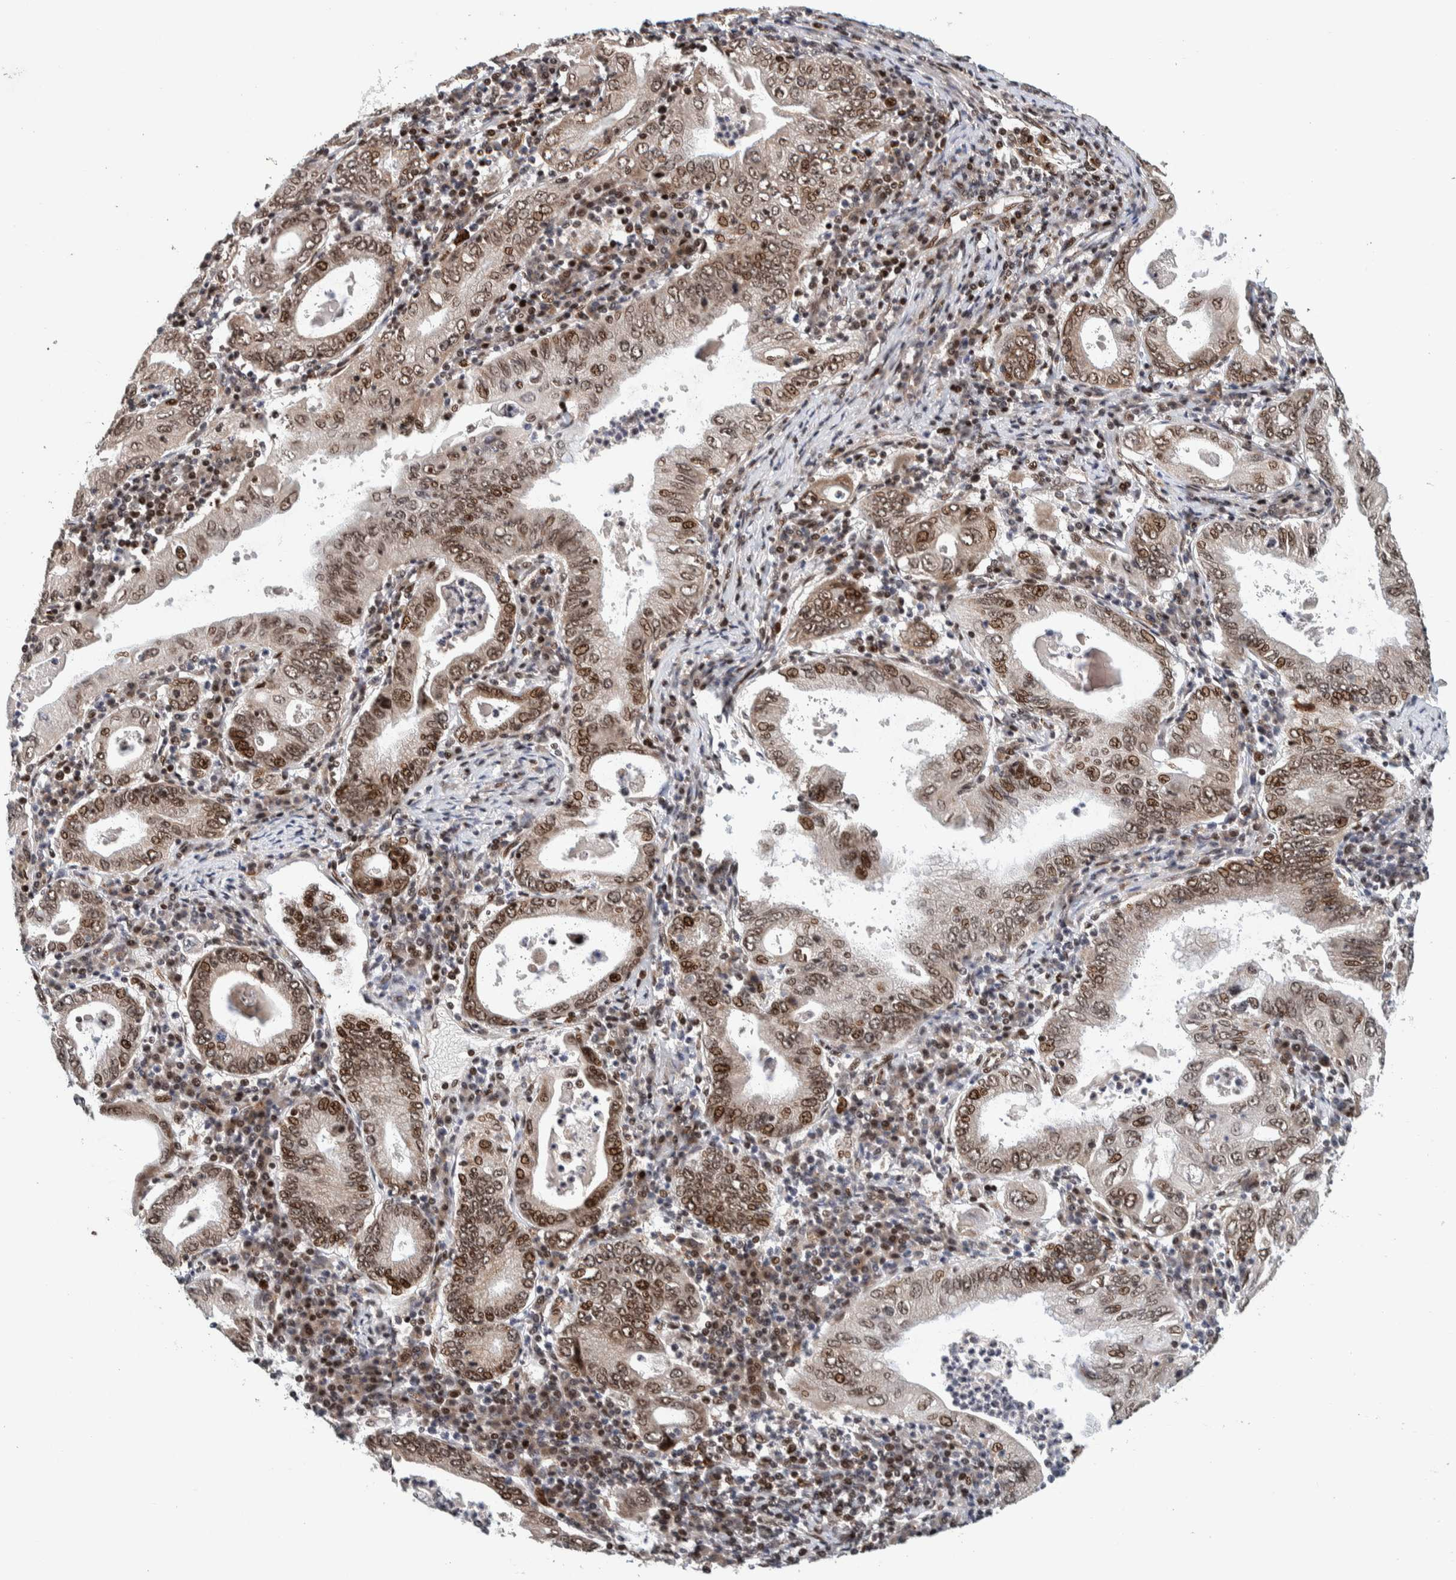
{"staining": {"intensity": "moderate", "quantity": ">75%", "location": "nuclear"}, "tissue": "stomach cancer", "cell_type": "Tumor cells", "image_type": "cancer", "snomed": [{"axis": "morphology", "description": "Normal tissue, NOS"}, {"axis": "morphology", "description": "Adenocarcinoma, NOS"}, {"axis": "topography", "description": "Esophagus"}, {"axis": "topography", "description": "Stomach, upper"}, {"axis": "topography", "description": "Peripheral nerve tissue"}], "caption": "This is an image of immunohistochemistry staining of stomach adenocarcinoma, which shows moderate positivity in the nuclear of tumor cells.", "gene": "CHD4", "patient": {"sex": "male", "age": 62}}